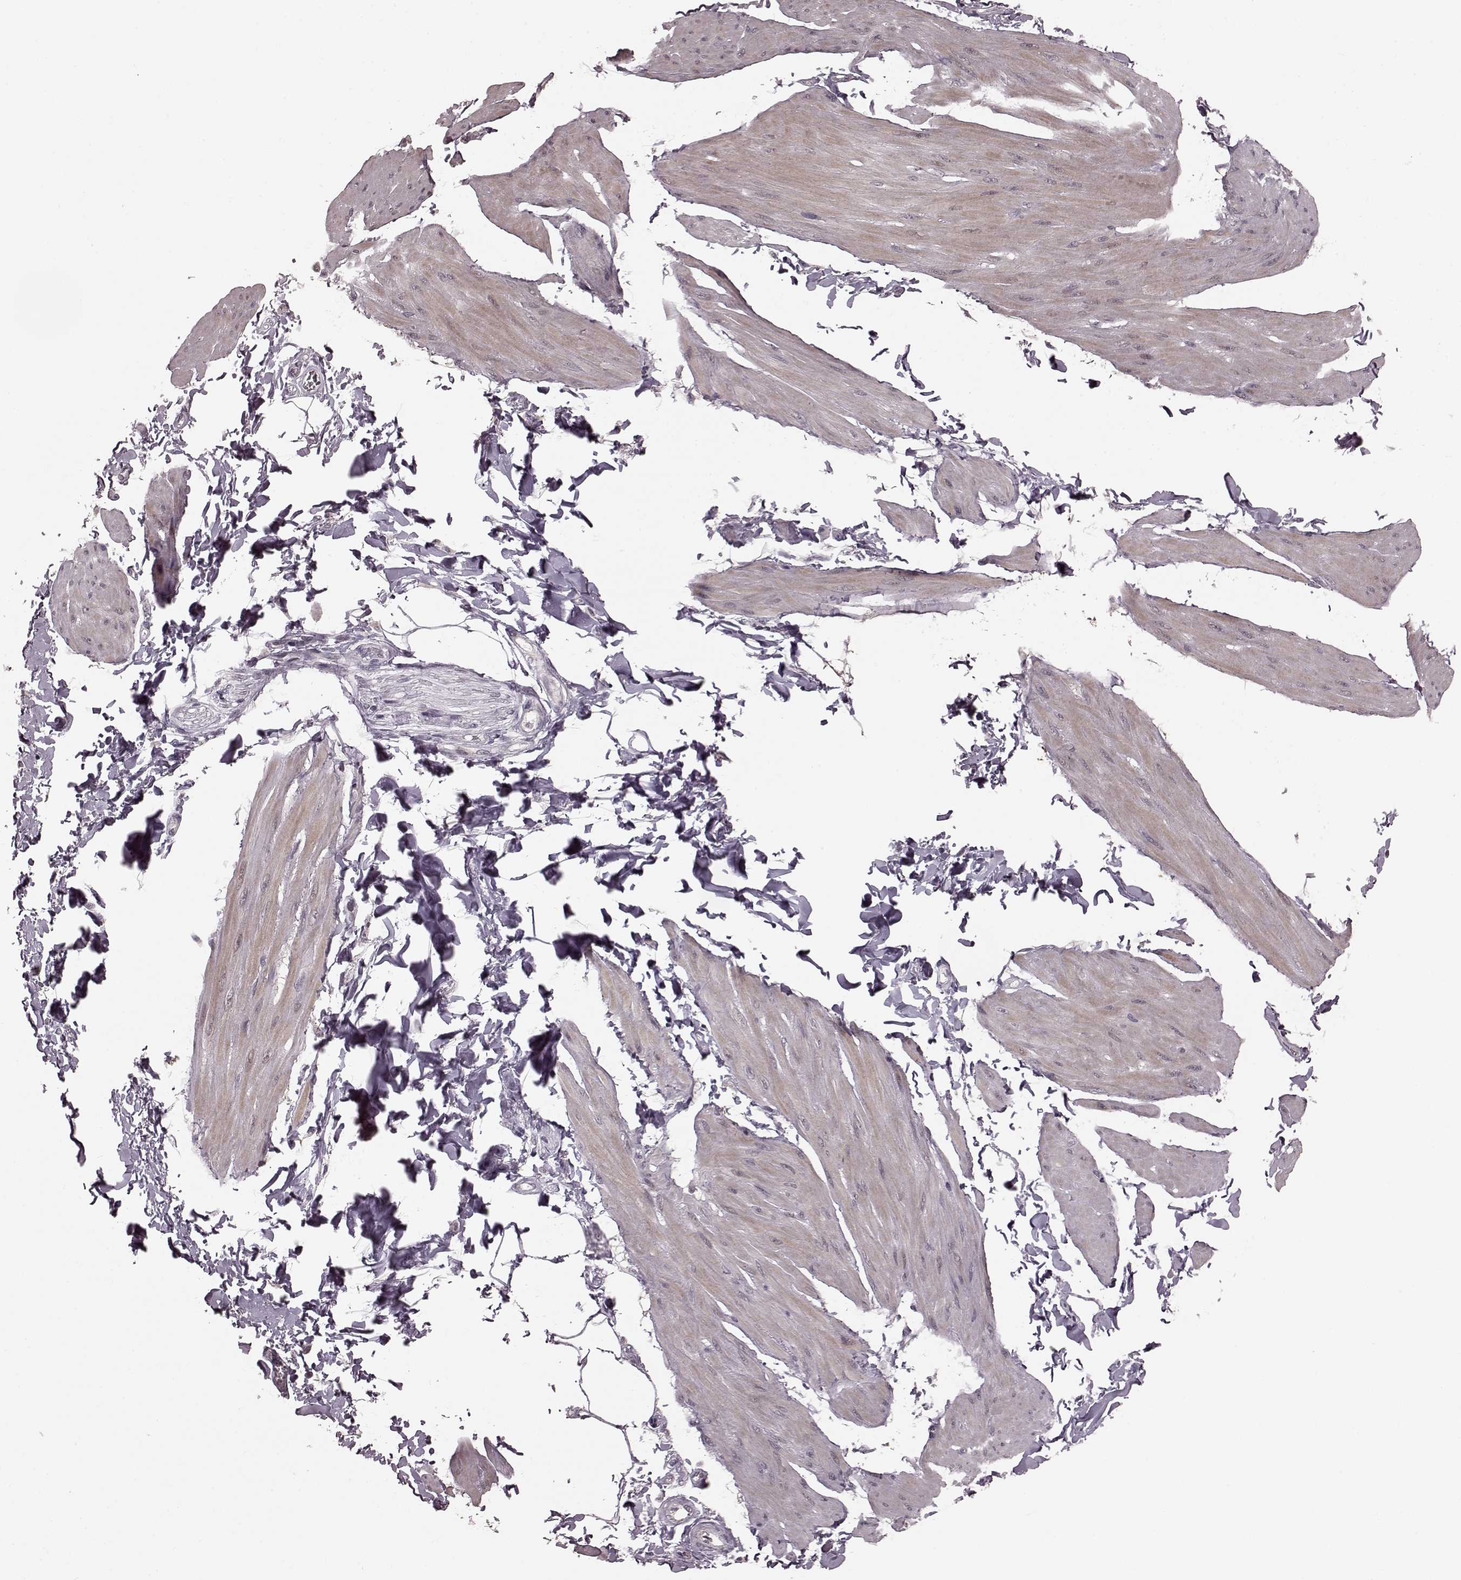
{"staining": {"intensity": "weak", "quantity": "25%-75%", "location": "cytoplasmic/membranous"}, "tissue": "smooth muscle", "cell_type": "Smooth muscle cells", "image_type": "normal", "snomed": [{"axis": "morphology", "description": "Normal tissue, NOS"}, {"axis": "topography", "description": "Adipose tissue"}, {"axis": "topography", "description": "Smooth muscle"}, {"axis": "topography", "description": "Peripheral nerve tissue"}], "caption": "Immunohistochemistry (IHC) image of unremarkable human smooth muscle stained for a protein (brown), which exhibits low levels of weak cytoplasmic/membranous positivity in about 25%-75% of smooth muscle cells.", "gene": "PLCB4", "patient": {"sex": "male", "age": 83}}